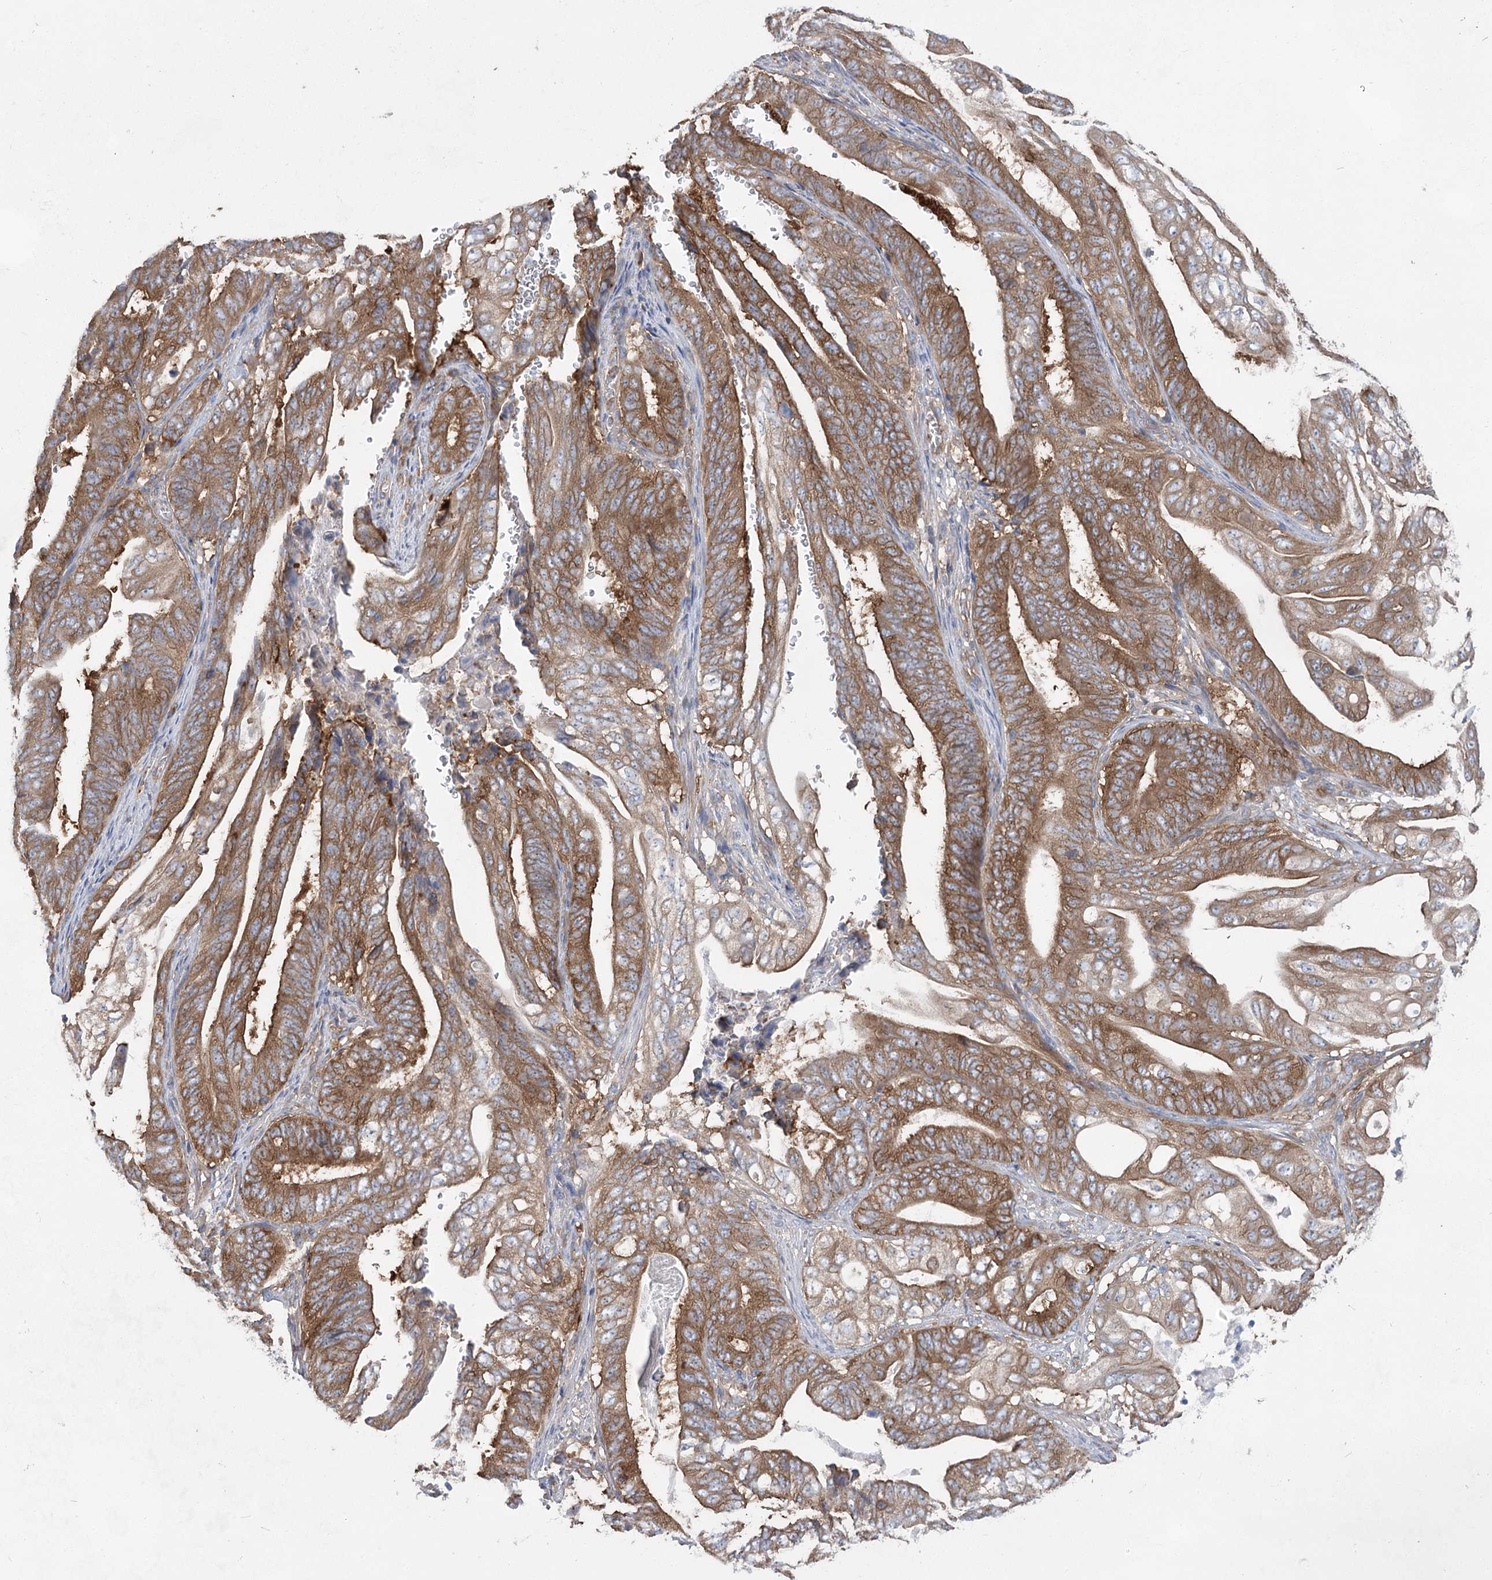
{"staining": {"intensity": "moderate", "quantity": ">75%", "location": "cytoplasmic/membranous"}, "tissue": "stomach cancer", "cell_type": "Tumor cells", "image_type": "cancer", "snomed": [{"axis": "morphology", "description": "Adenocarcinoma, NOS"}, {"axis": "topography", "description": "Stomach"}], "caption": "Immunohistochemical staining of stomach adenocarcinoma displays medium levels of moderate cytoplasmic/membranous protein staining in about >75% of tumor cells.", "gene": "EIF3A", "patient": {"sex": "female", "age": 73}}